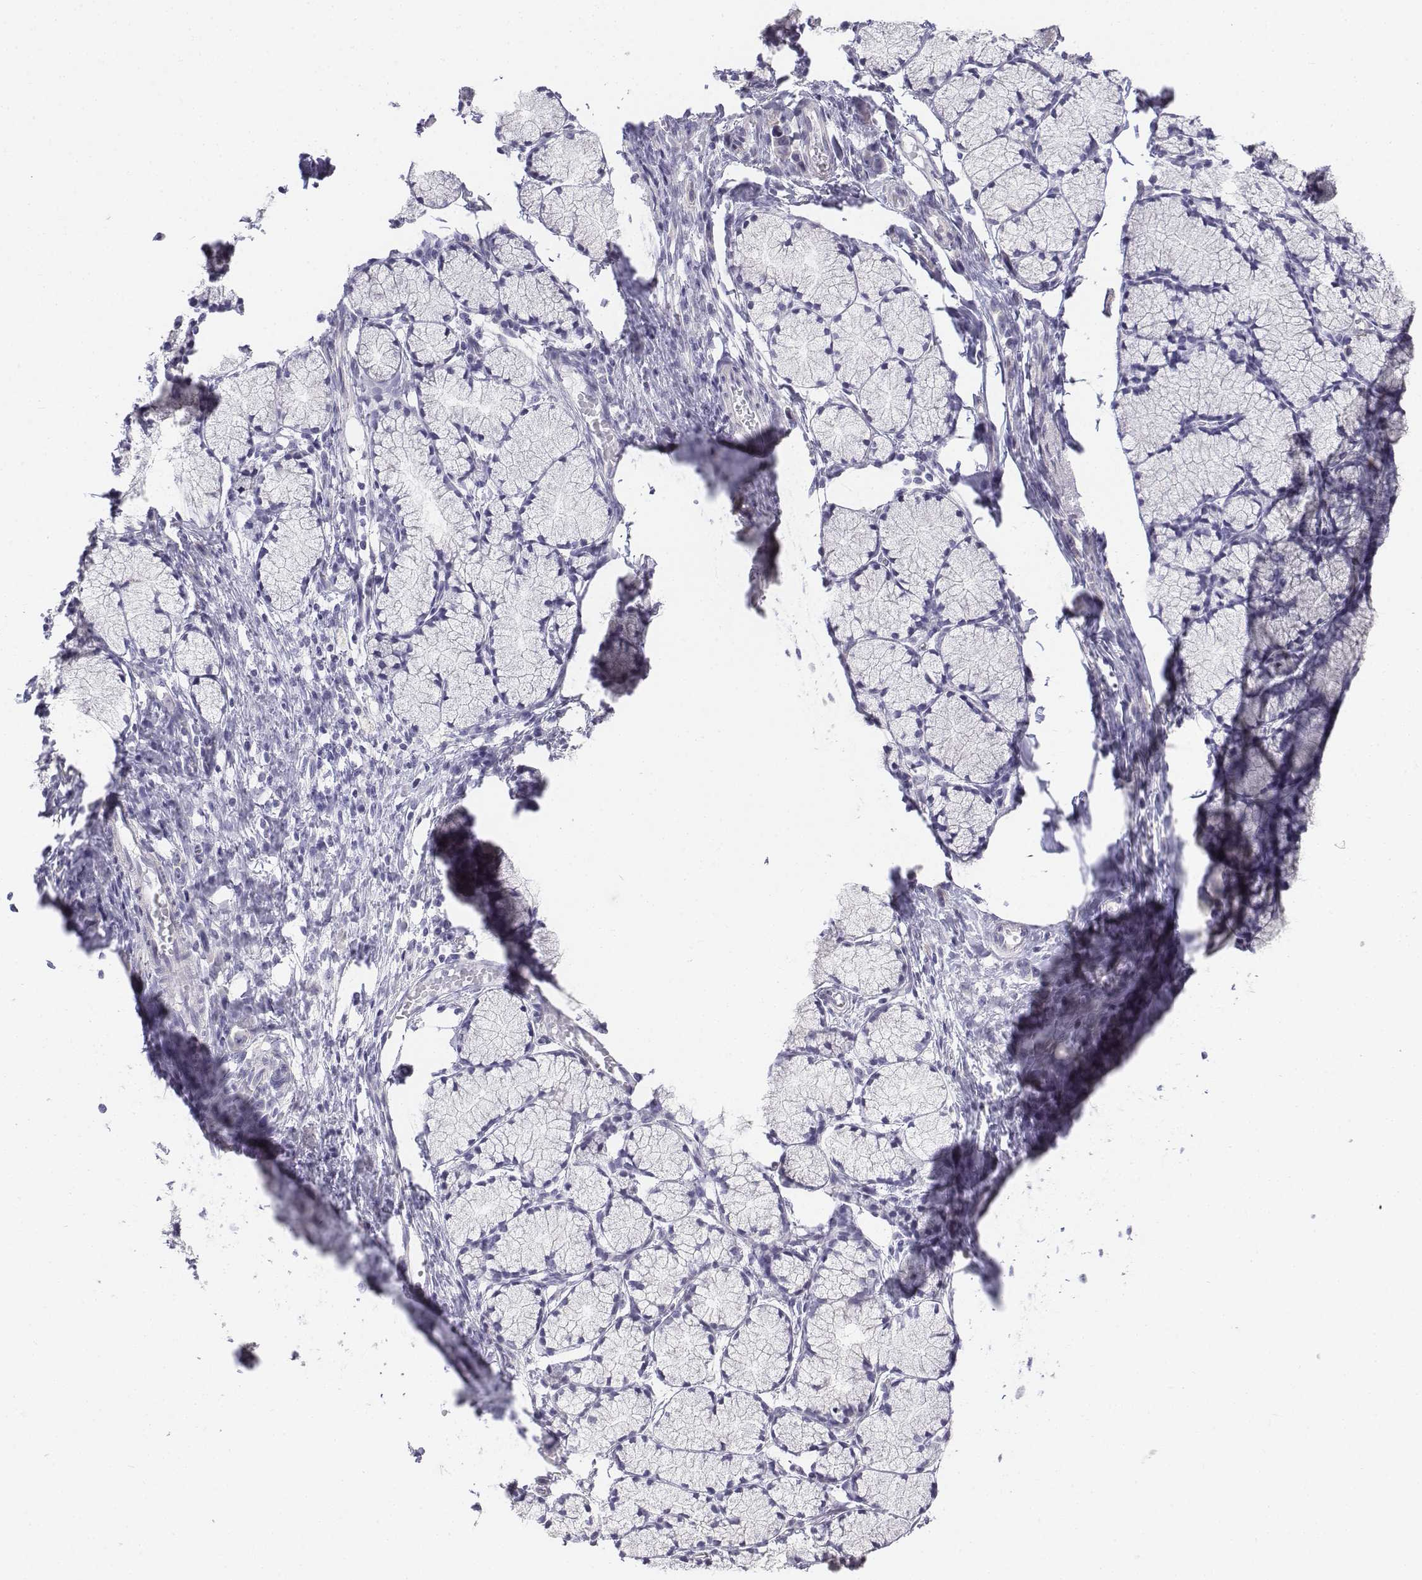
{"staining": {"intensity": "negative", "quantity": "none", "location": "none"}, "tissue": "stomach cancer", "cell_type": "Tumor cells", "image_type": "cancer", "snomed": [{"axis": "morphology", "description": "Adenocarcinoma, NOS"}, {"axis": "topography", "description": "Stomach"}], "caption": "Immunohistochemistry photomicrograph of neoplastic tissue: stomach cancer stained with DAB (3,3'-diaminobenzidine) demonstrates no significant protein expression in tumor cells.", "gene": "LGSN", "patient": {"sex": "male", "age": 47}}